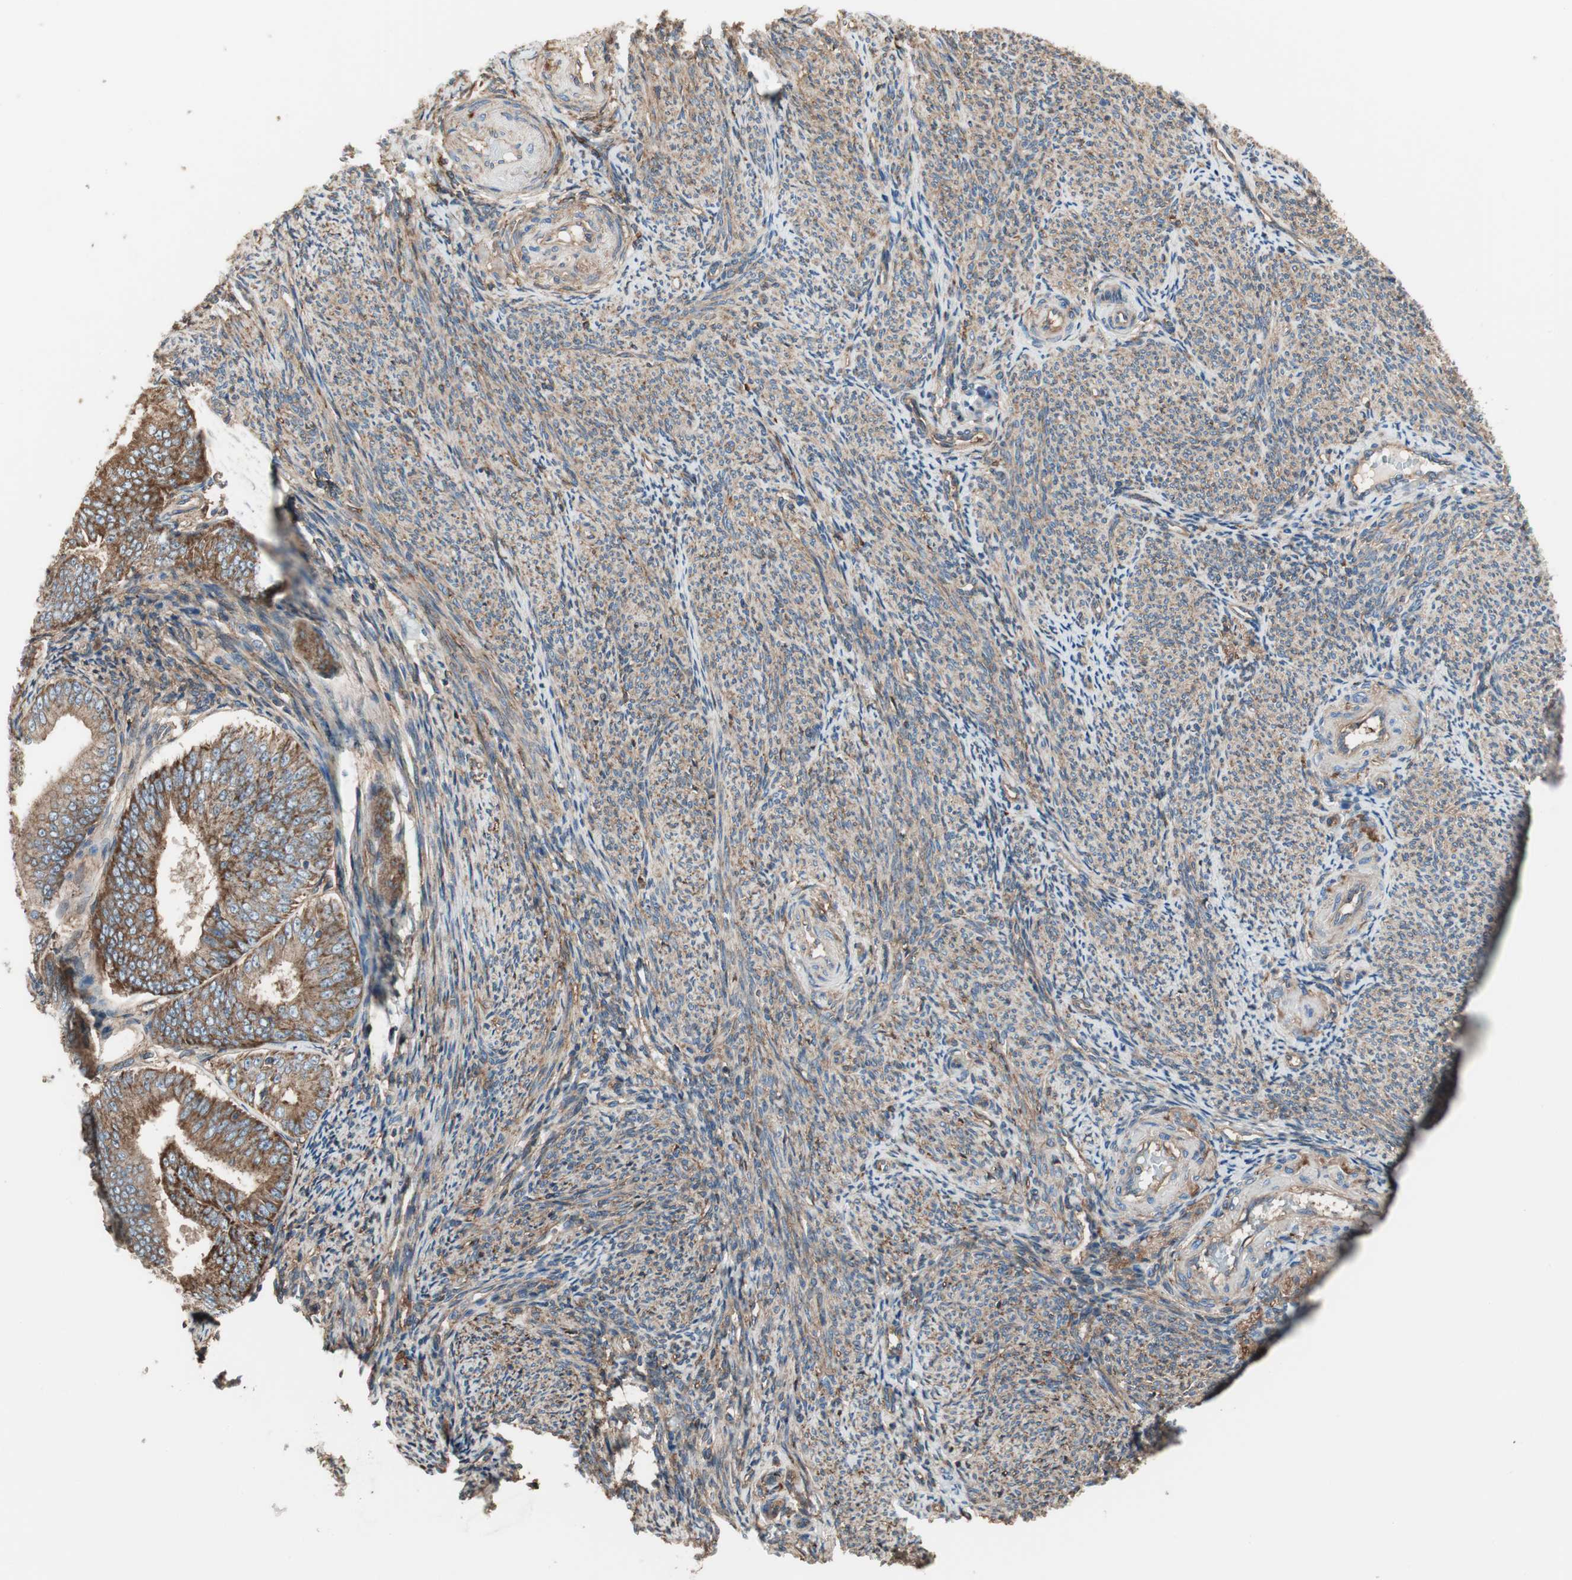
{"staining": {"intensity": "moderate", "quantity": "25%-75%", "location": "cytoplasmic/membranous"}, "tissue": "endometrial cancer", "cell_type": "Tumor cells", "image_type": "cancer", "snomed": [{"axis": "morphology", "description": "Adenocarcinoma, NOS"}, {"axis": "topography", "description": "Endometrium"}], "caption": "Endometrial cancer (adenocarcinoma) tissue demonstrates moderate cytoplasmic/membranous positivity in approximately 25%-75% of tumor cells Nuclei are stained in blue.", "gene": "IL1RL1", "patient": {"sex": "female", "age": 63}}